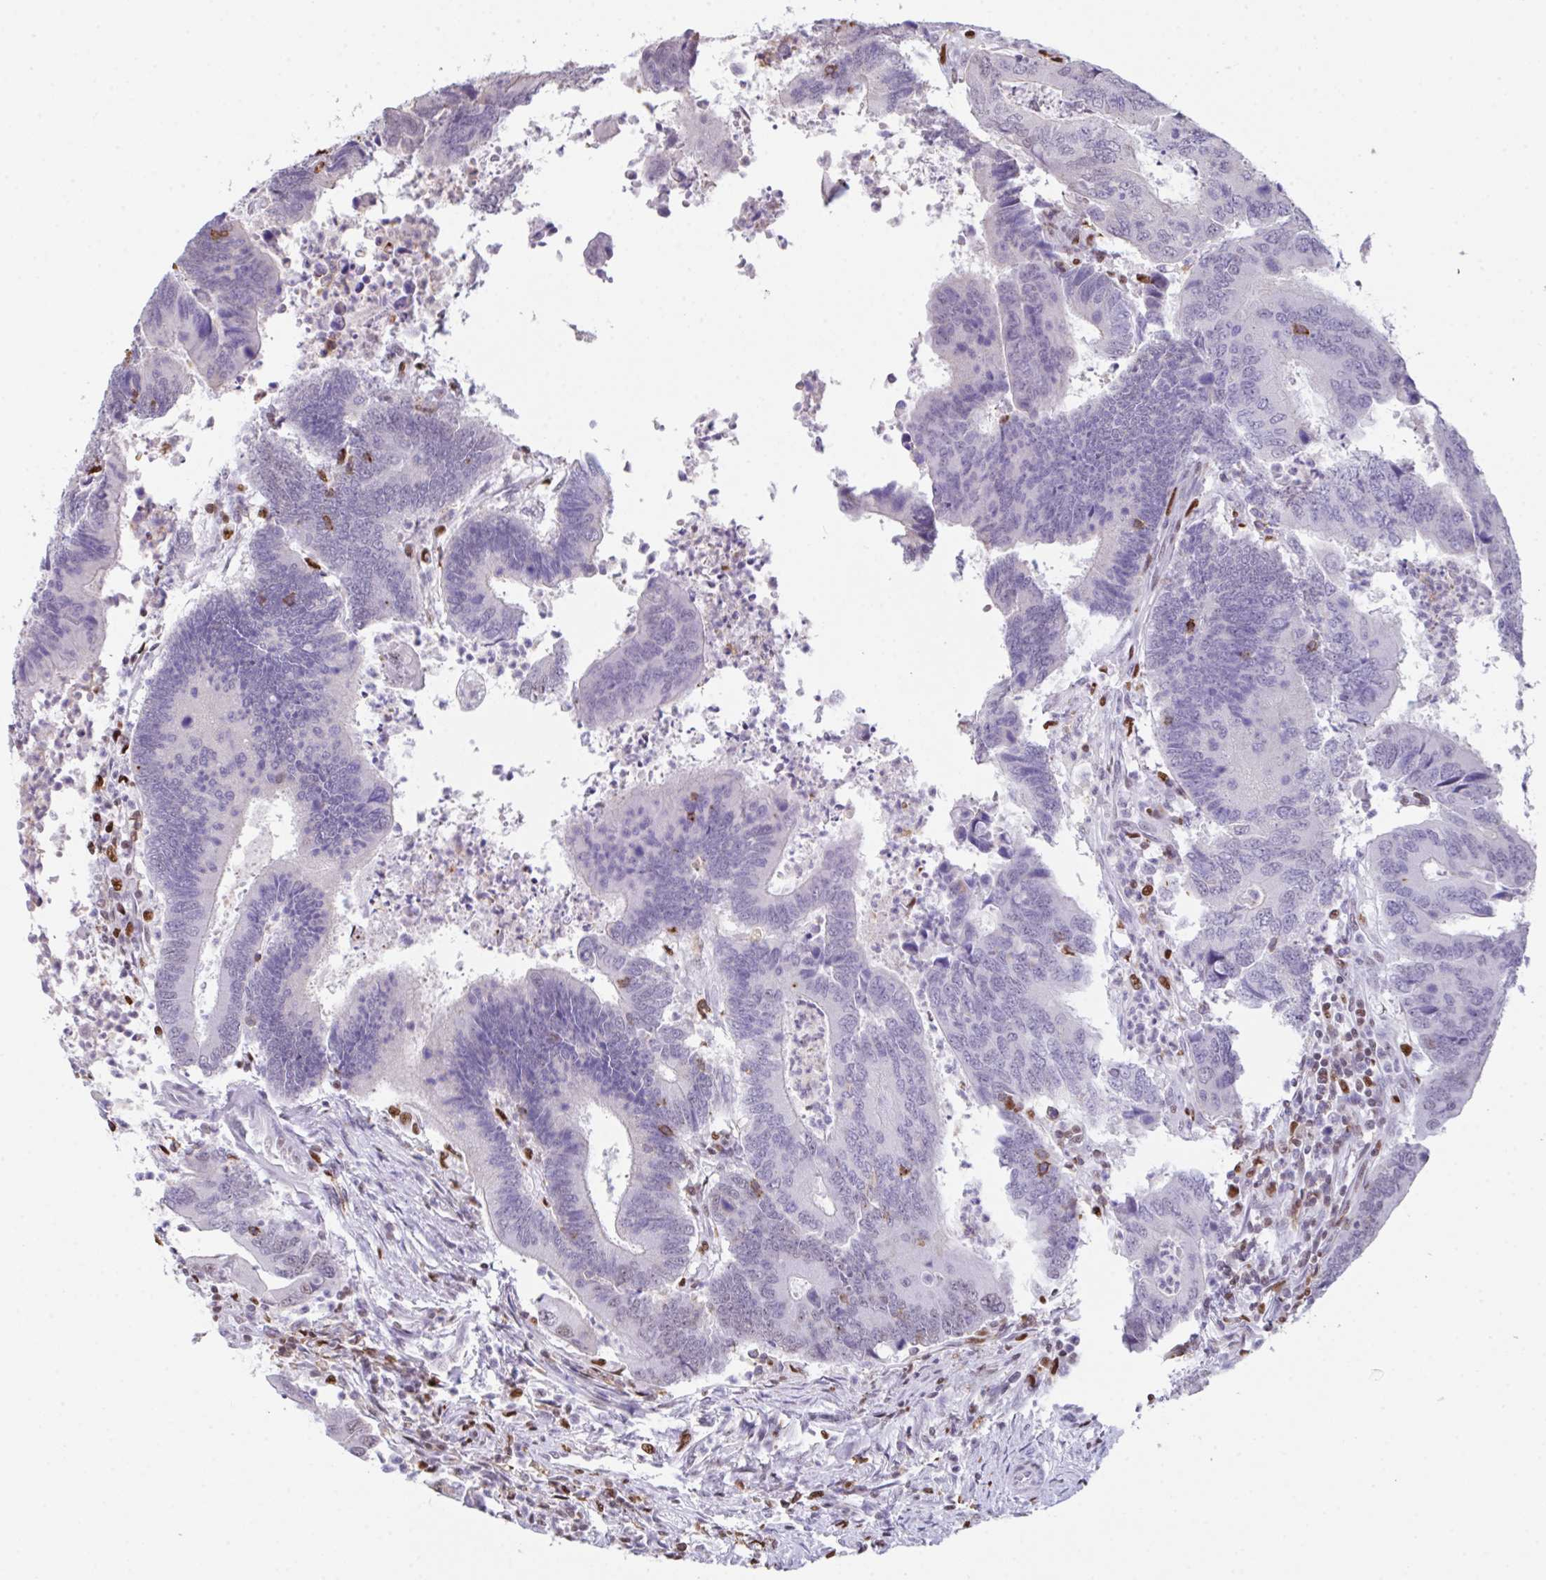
{"staining": {"intensity": "negative", "quantity": "none", "location": "none"}, "tissue": "colorectal cancer", "cell_type": "Tumor cells", "image_type": "cancer", "snomed": [{"axis": "morphology", "description": "Adenocarcinoma, NOS"}, {"axis": "topography", "description": "Colon"}], "caption": "Human adenocarcinoma (colorectal) stained for a protein using immunohistochemistry (IHC) displays no positivity in tumor cells.", "gene": "BTBD10", "patient": {"sex": "female", "age": 67}}